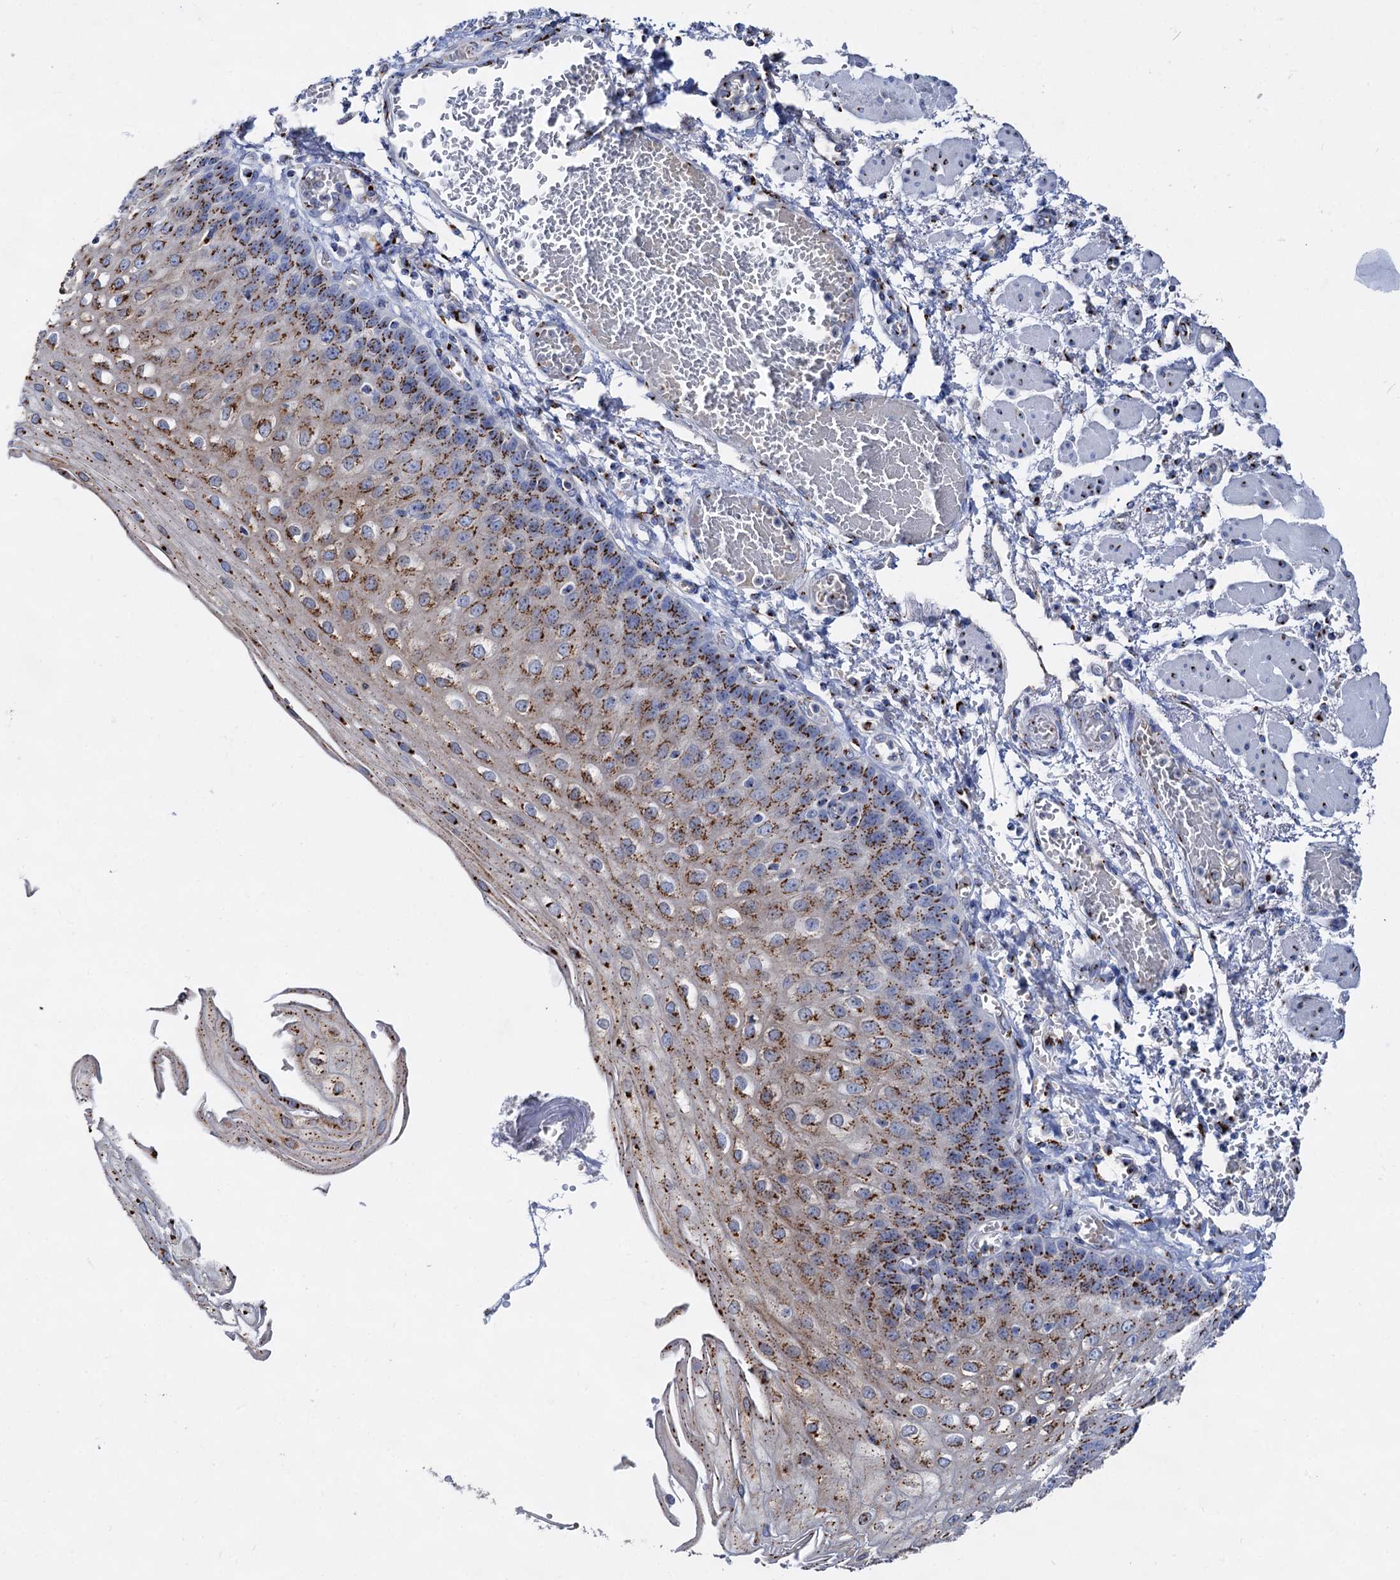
{"staining": {"intensity": "strong", "quantity": ">75%", "location": "cytoplasmic/membranous"}, "tissue": "esophagus", "cell_type": "Squamous epithelial cells", "image_type": "normal", "snomed": [{"axis": "morphology", "description": "Normal tissue, NOS"}, {"axis": "topography", "description": "Esophagus"}], "caption": "This is a micrograph of immunohistochemistry staining of benign esophagus, which shows strong expression in the cytoplasmic/membranous of squamous epithelial cells.", "gene": "TM9SF3", "patient": {"sex": "male", "age": 81}}